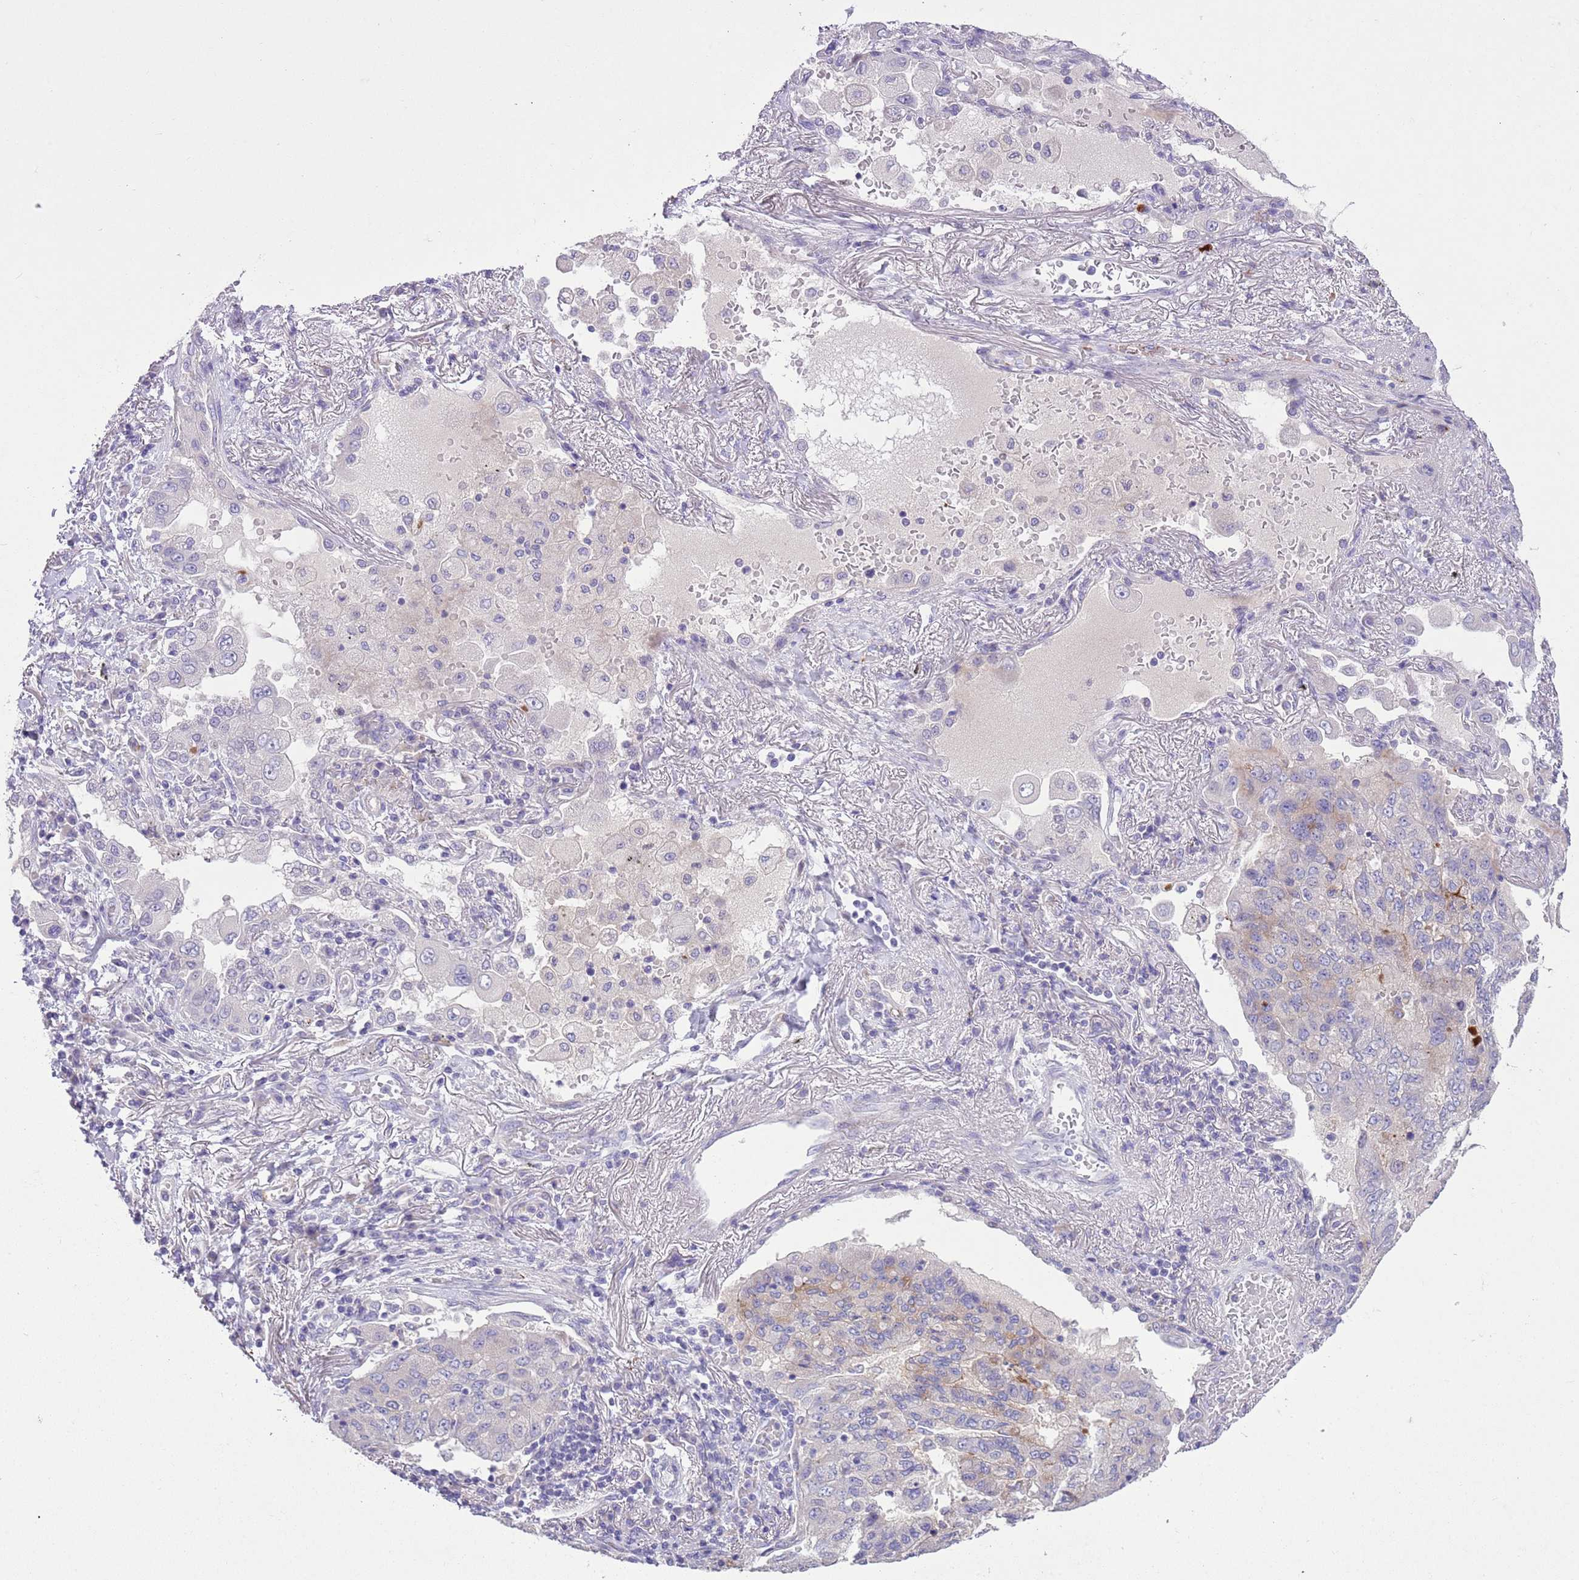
{"staining": {"intensity": "negative", "quantity": "none", "location": "none"}, "tissue": "lung cancer", "cell_type": "Tumor cells", "image_type": "cancer", "snomed": [{"axis": "morphology", "description": "Squamous cell carcinoma, NOS"}, {"axis": "topography", "description": "Lung"}], "caption": "Immunohistochemical staining of human squamous cell carcinoma (lung) shows no significant staining in tumor cells.", "gene": "CLEC2A", "patient": {"sex": "male", "age": 74}}